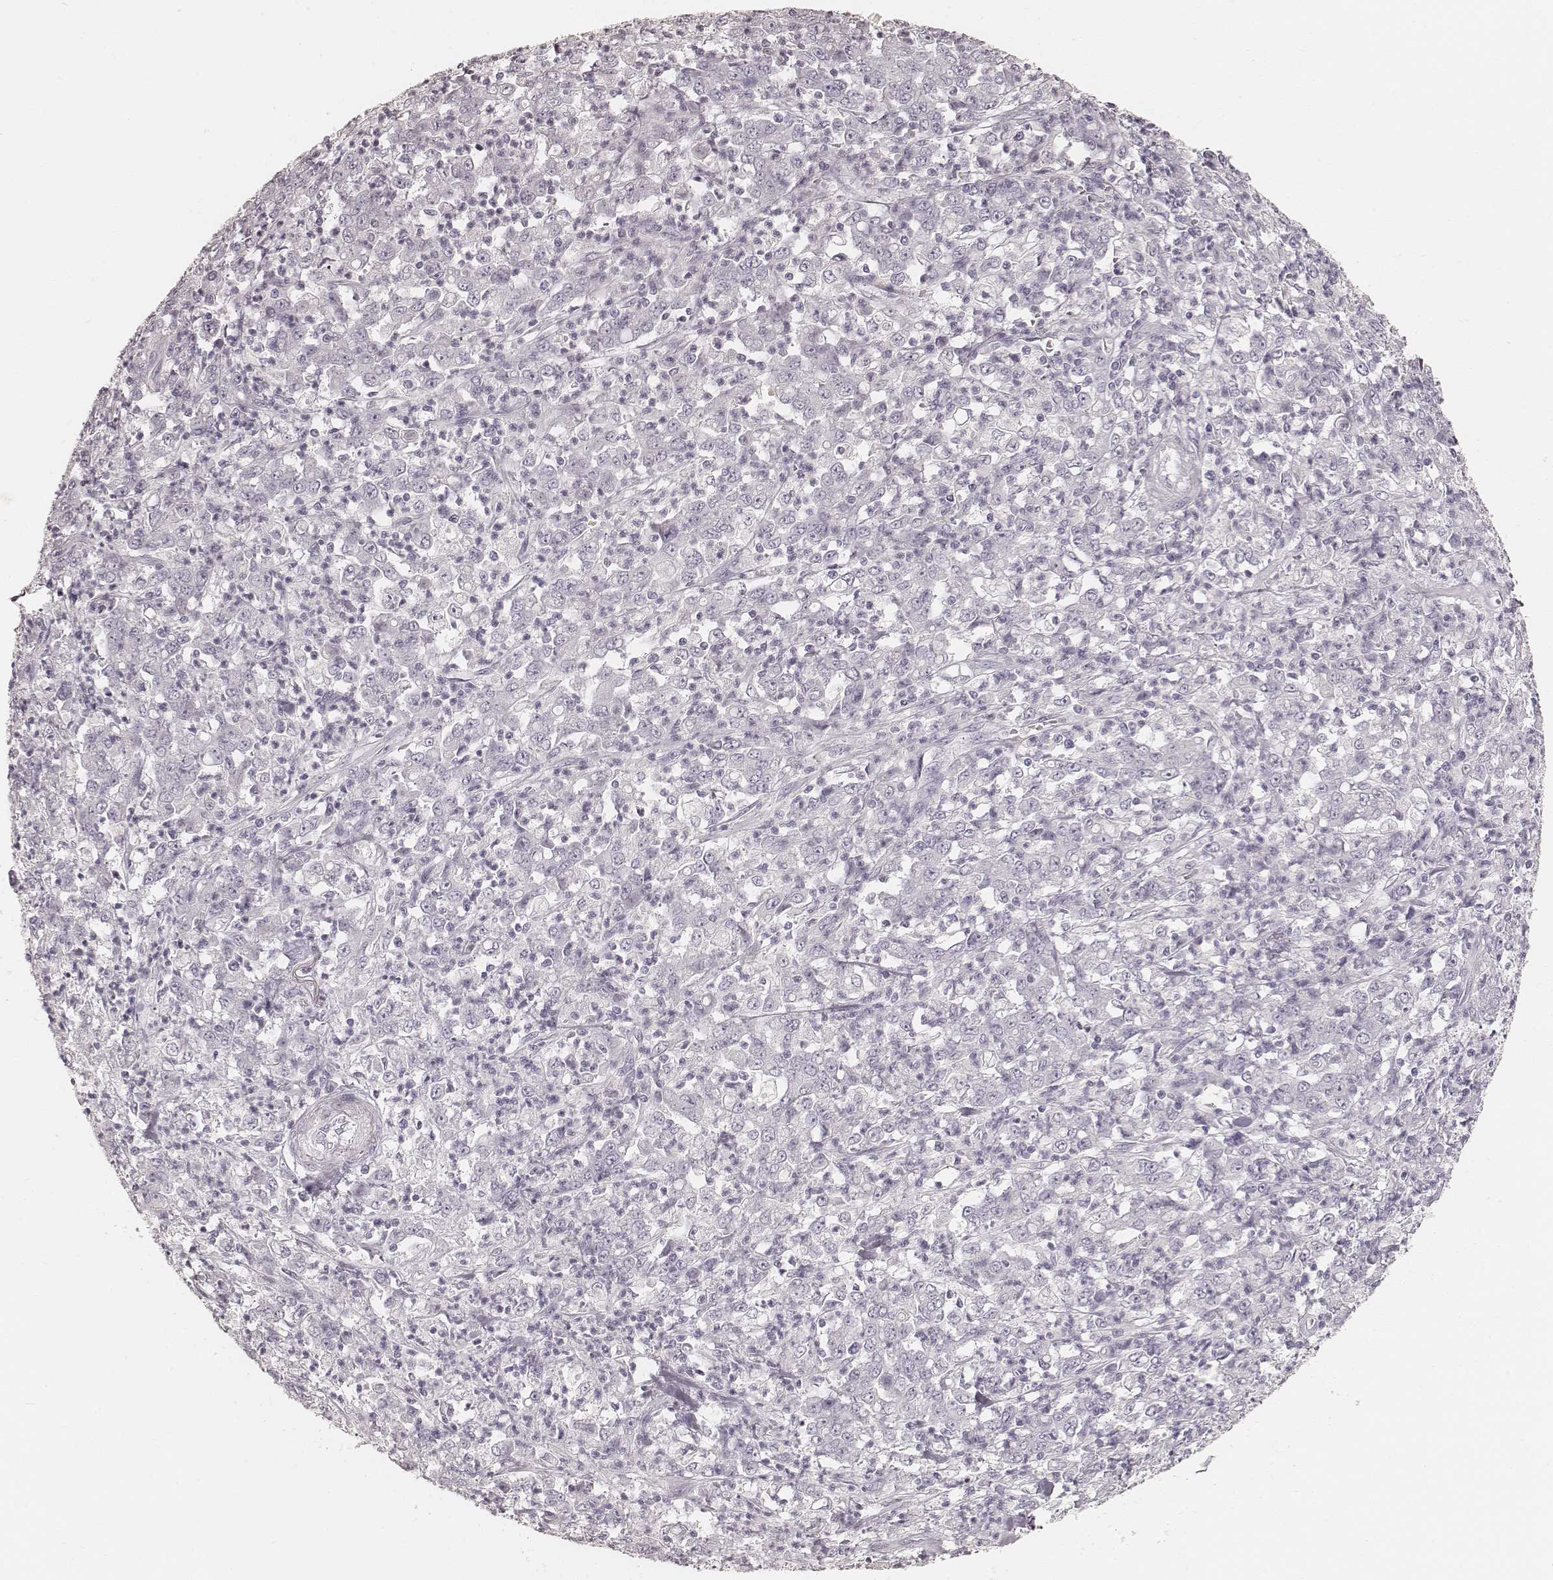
{"staining": {"intensity": "negative", "quantity": "none", "location": "none"}, "tissue": "stomach cancer", "cell_type": "Tumor cells", "image_type": "cancer", "snomed": [{"axis": "morphology", "description": "Adenocarcinoma, NOS"}, {"axis": "topography", "description": "Stomach, lower"}], "caption": "There is no significant expression in tumor cells of stomach cancer.", "gene": "KRT26", "patient": {"sex": "female", "age": 71}}